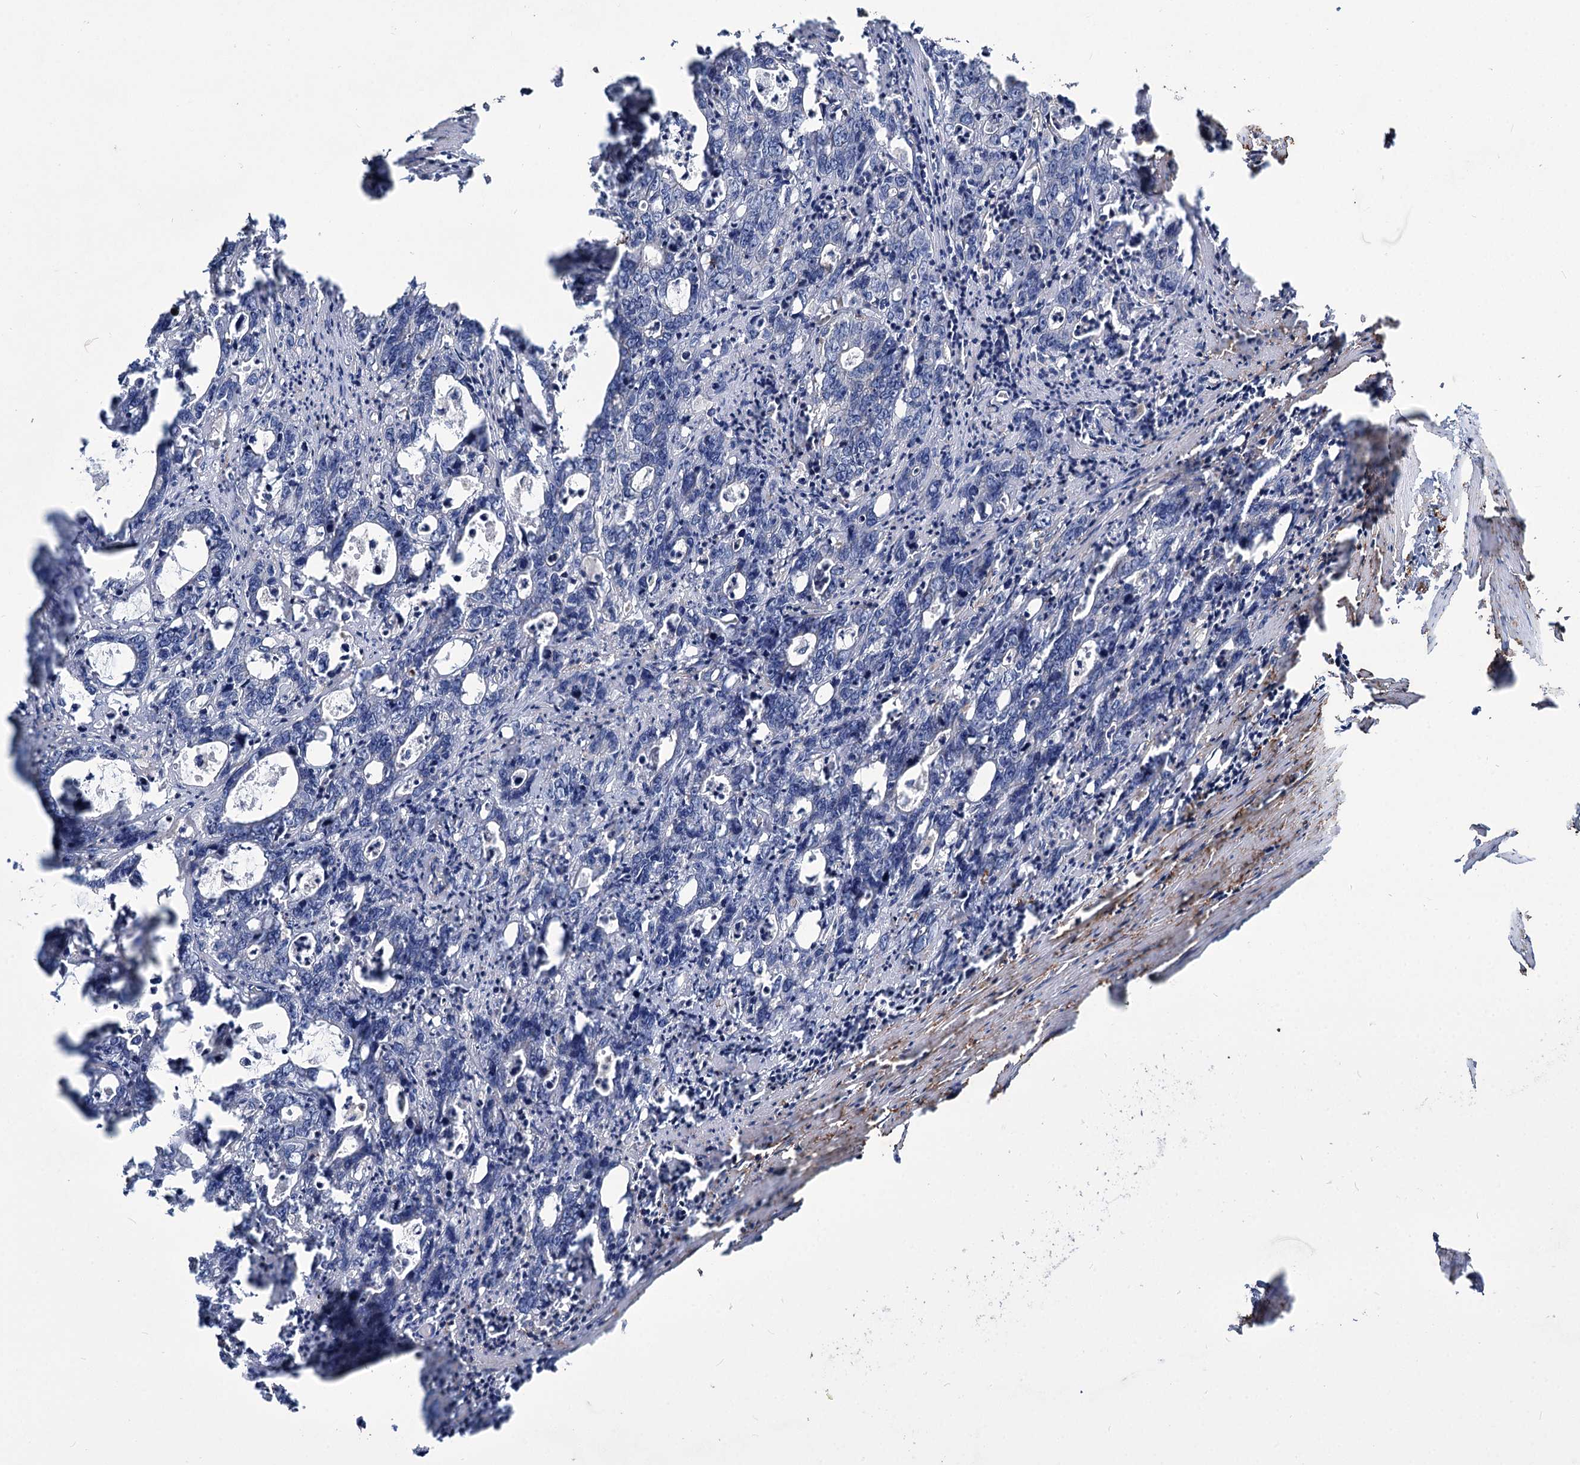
{"staining": {"intensity": "negative", "quantity": "none", "location": "none"}, "tissue": "colorectal cancer", "cell_type": "Tumor cells", "image_type": "cancer", "snomed": [{"axis": "morphology", "description": "Adenocarcinoma, NOS"}, {"axis": "topography", "description": "Colon"}], "caption": "Adenocarcinoma (colorectal) was stained to show a protein in brown. There is no significant staining in tumor cells.", "gene": "URAD", "patient": {"sex": "female", "age": 75}}